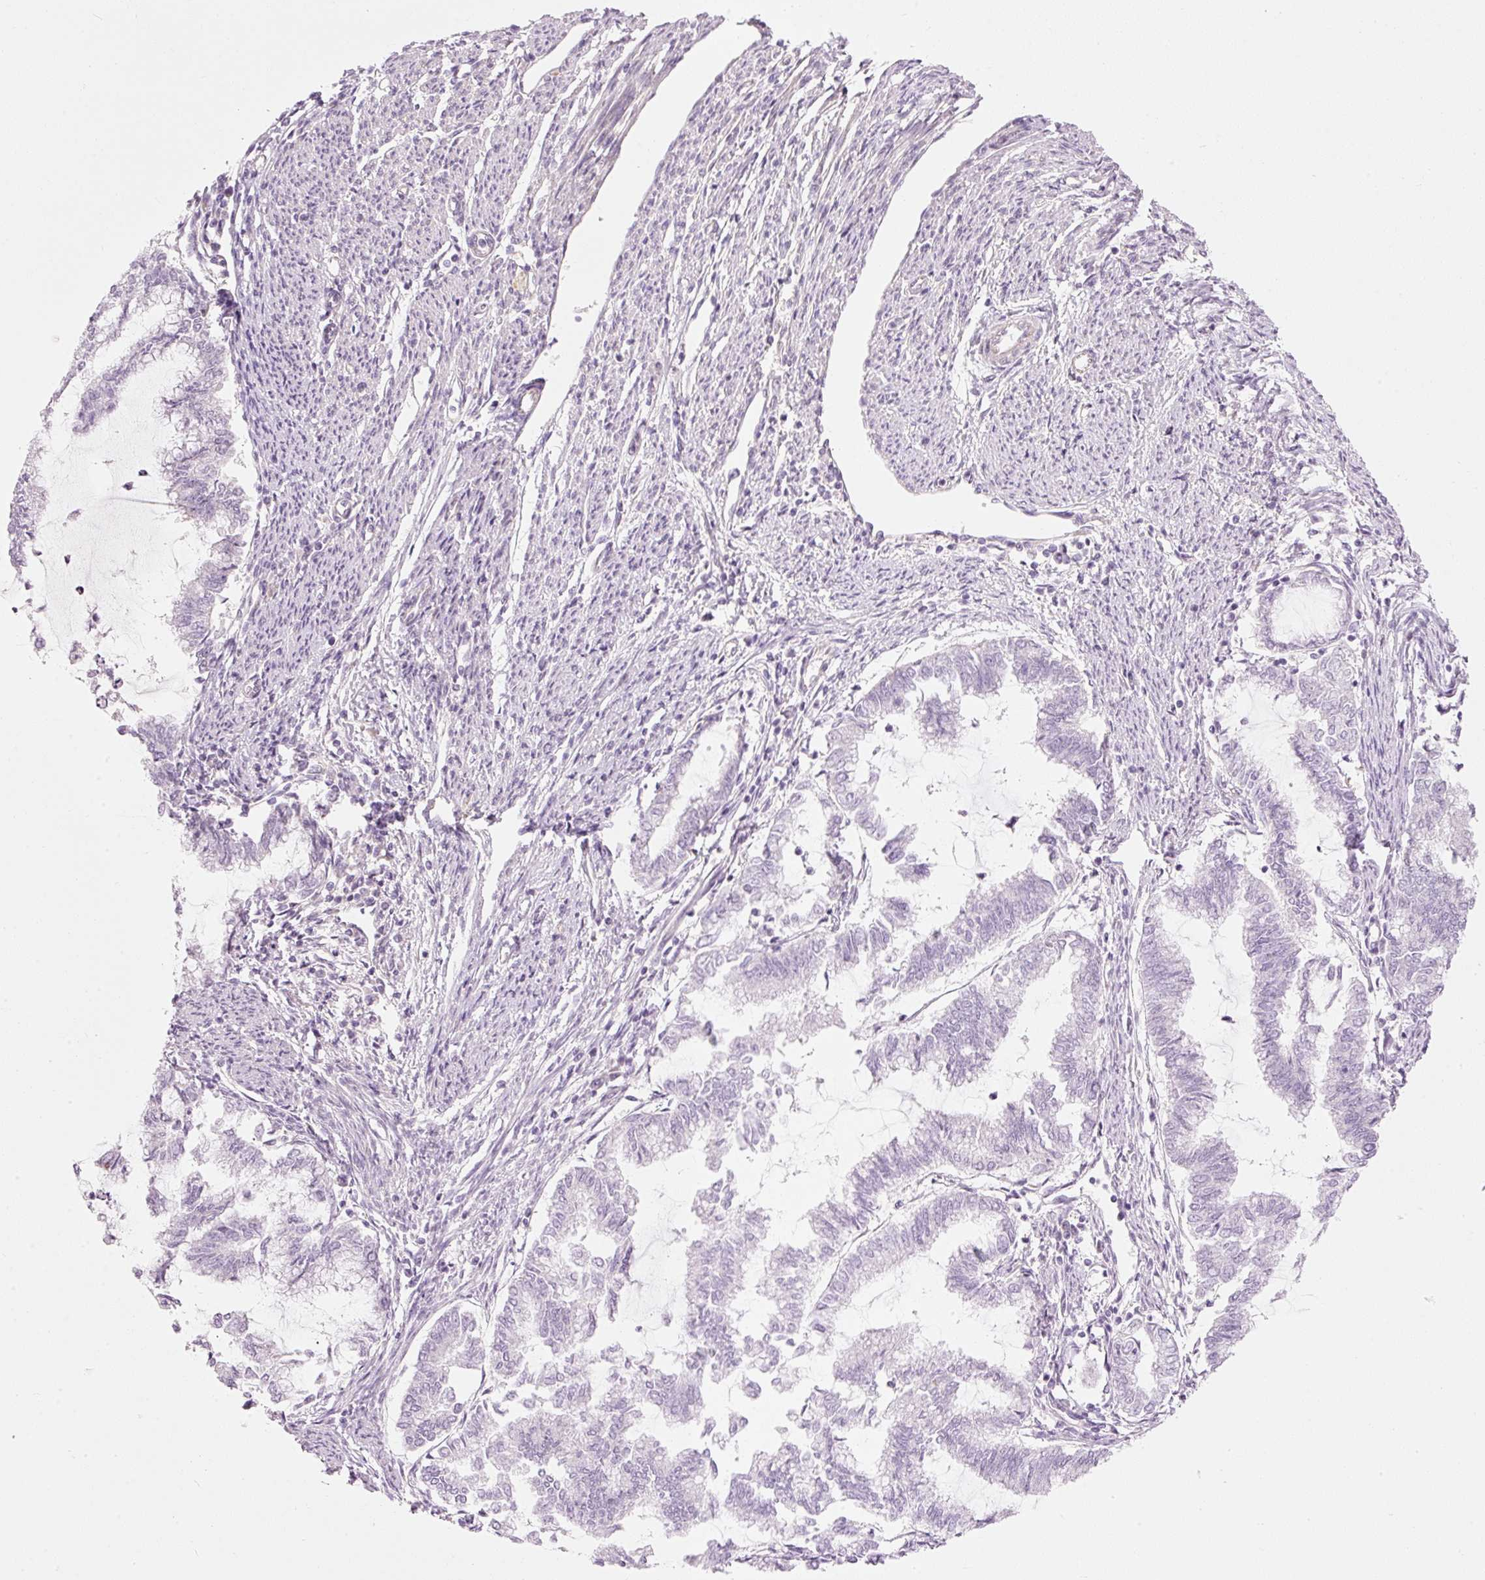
{"staining": {"intensity": "negative", "quantity": "none", "location": "none"}, "tissue": "endometrial cancer", "cell_type": "Tumor cells", "image_type": "cancer", "snomed": [{"axis": "morphology", "description": "Adenocarcinoma, NOS"}, {"axis": "topography", "description": "Endometrium"}], "caption": "This histopathology image is of endometrial cancer (adenocarcinoma) stained with immunohistochemistry (IHC) to label a protein in brown with the nuclei are counter-stained blue. There is no expression in tumor cells. The staining is performed using DAB brown chromogen with nuclei counter-stained in using hematoxylin.", "gene": "MZT2B", "patient": {"sex": "female", "age": 79}}